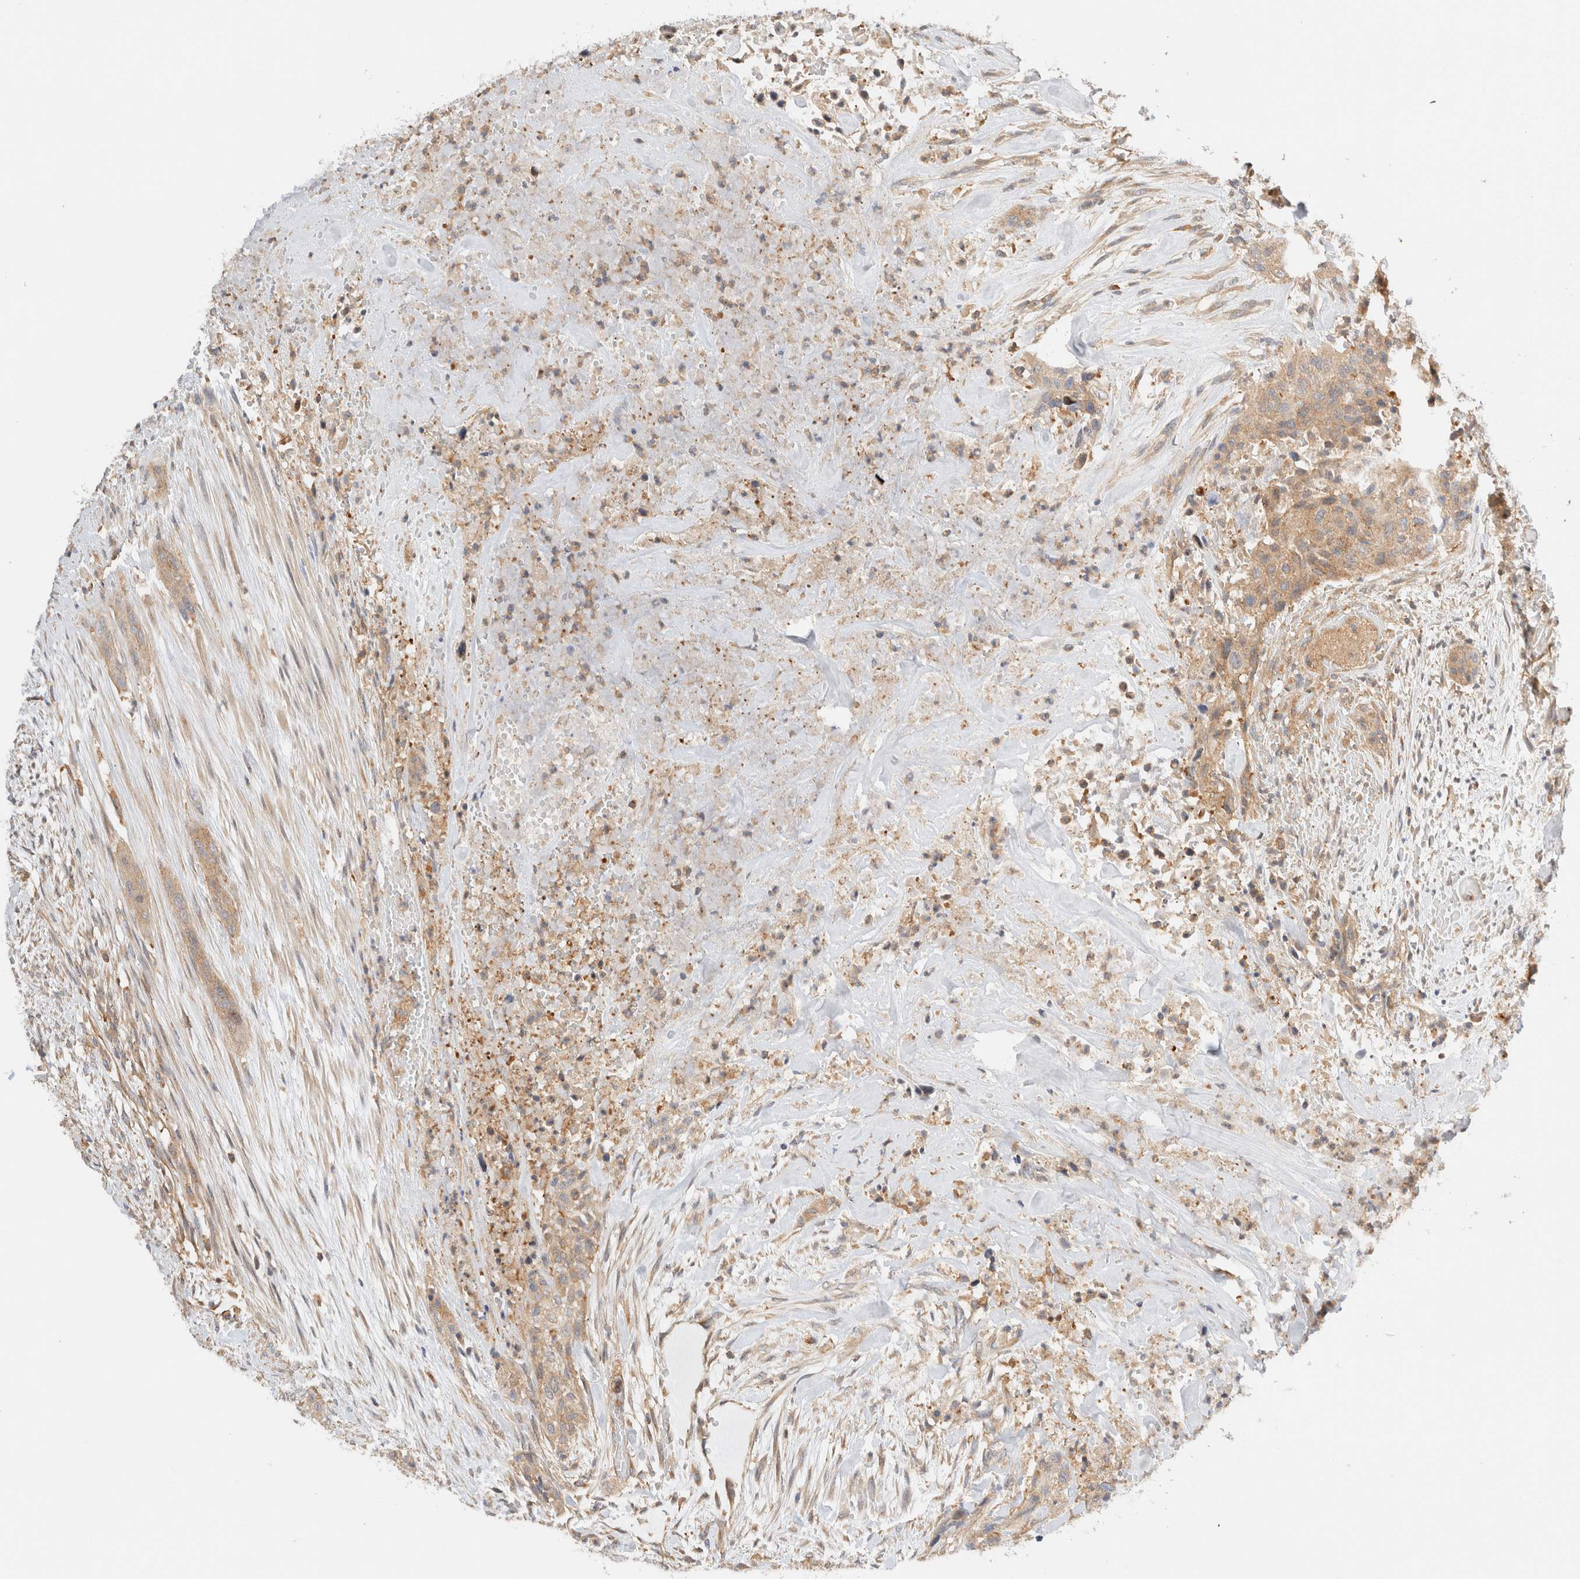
{"staining": {"intensity": "moderate", "quantity": ">75%", "location": "cytoplasmic/membranous"}, "tissue": "urothelial cancer", "cell_type": "Tumor cells", "image_type": "cancer", "snomed": [{"axis": "morphology", "description": "Urothelial carcinoma, High grade"}, {"axis": "topography", "description": "Urinary bladder"}], "caption": "There is medium levels of moderate cytoplasmic/membranous expression in tumor cells of high-grade urothelial carcinoma, as demonstrated by immunohistochemical staining (brown color).", "gene": "RABEP1", "patient": {"sex": "male", "age": 35}}